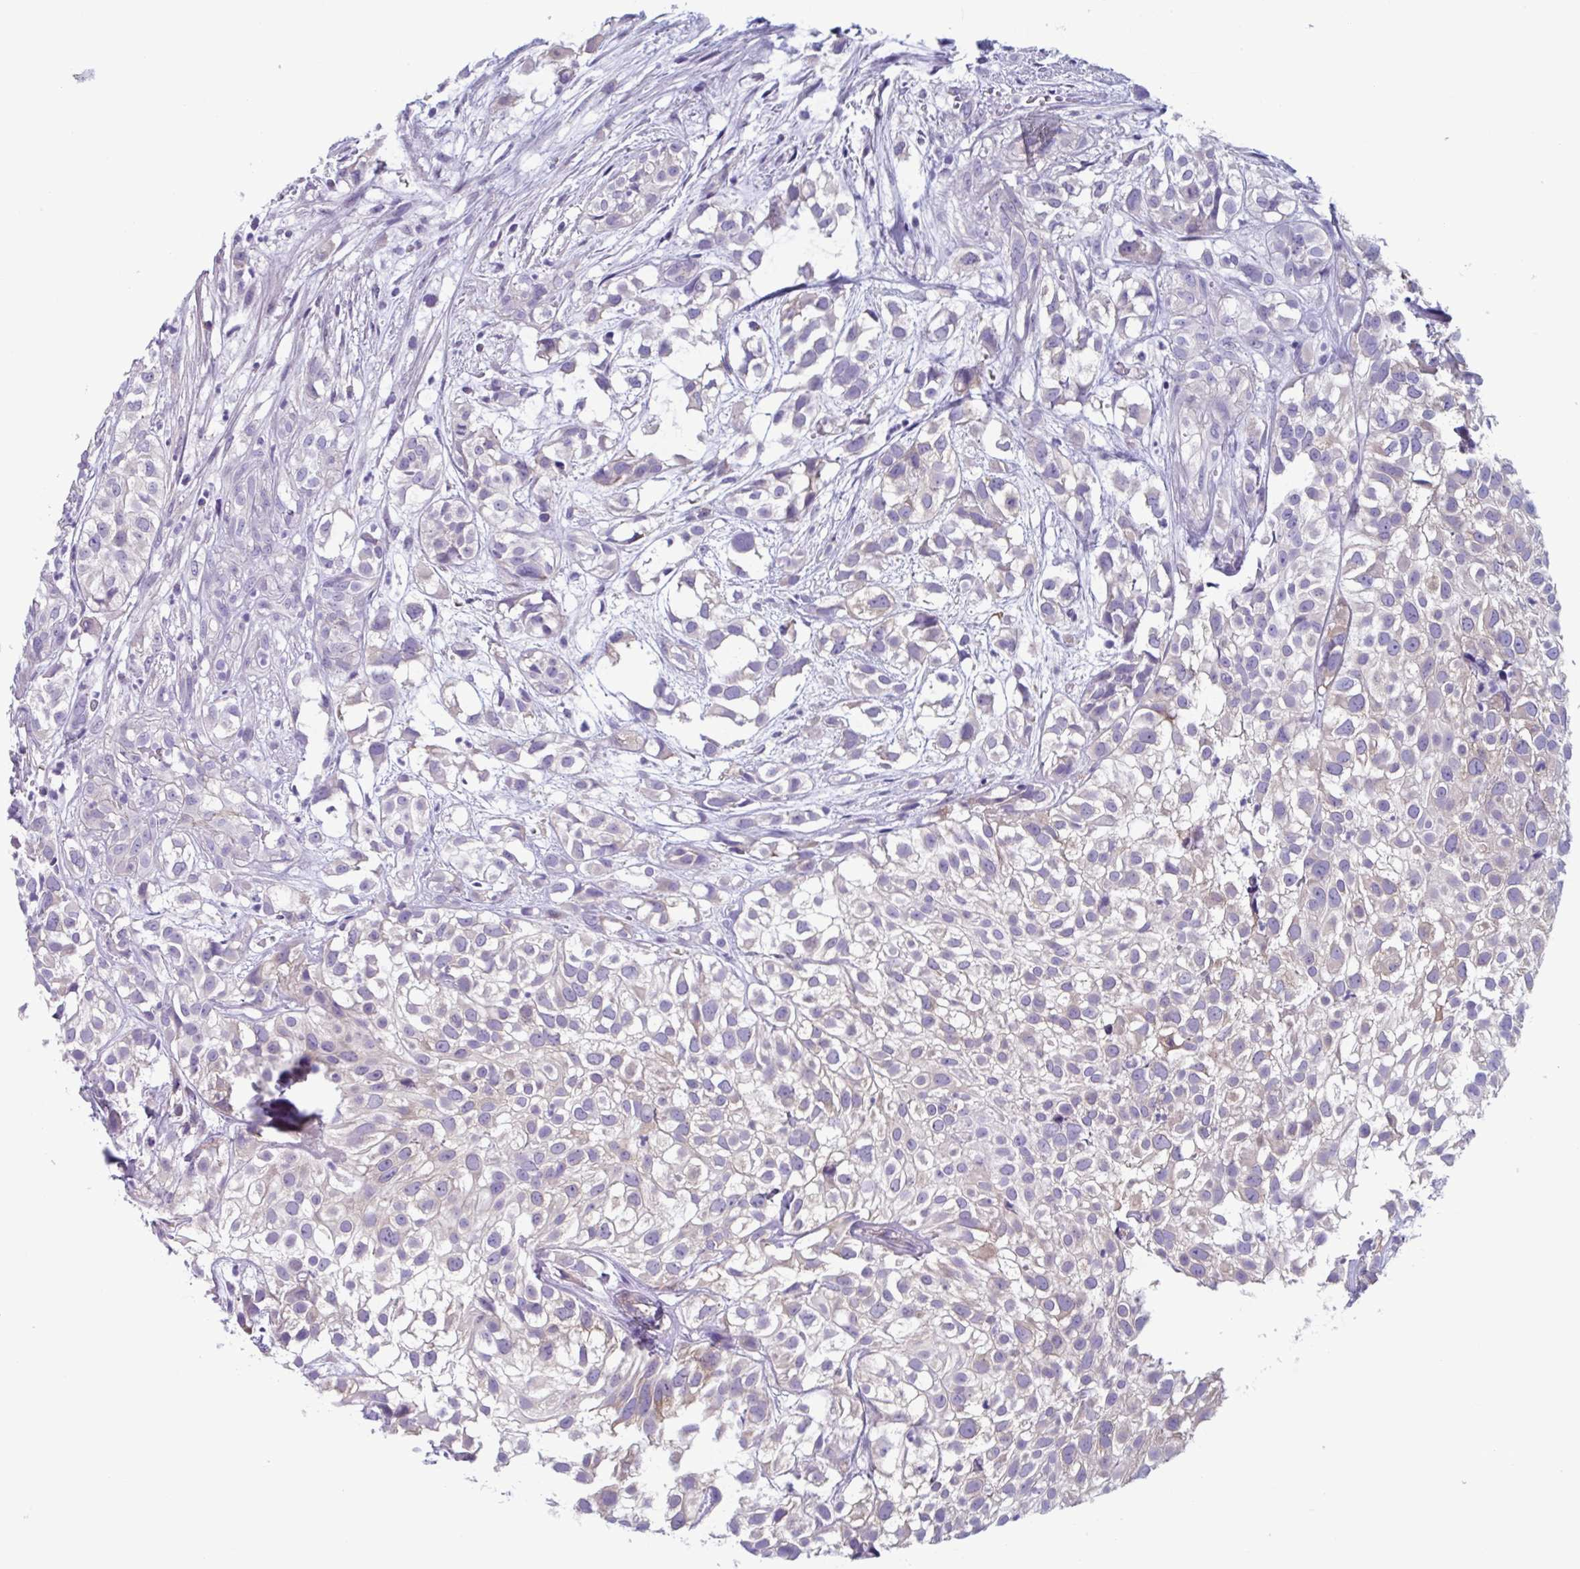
{"staining": {"intensity": "negative", "quantity": "none", "location": "none"}, "tissue": "urothelial cancer", "cell_type": "Tumor cells", "image_type": "cancer", "snomed": [{"axis": "morphology", "description": "Urothelial carcinoma, High grade"}, {"axis": "topography", "description": "Urinary bladder"}], "caption": "Immunohistochemistry photomicrograph of neoplastic tissue: human urothelial carcinoma (high-grade) stained with DAB shows no significant protein positivity in tumor cells.", "gene": "LPIN3", "patient": {"sex": "male", "age": 56}}